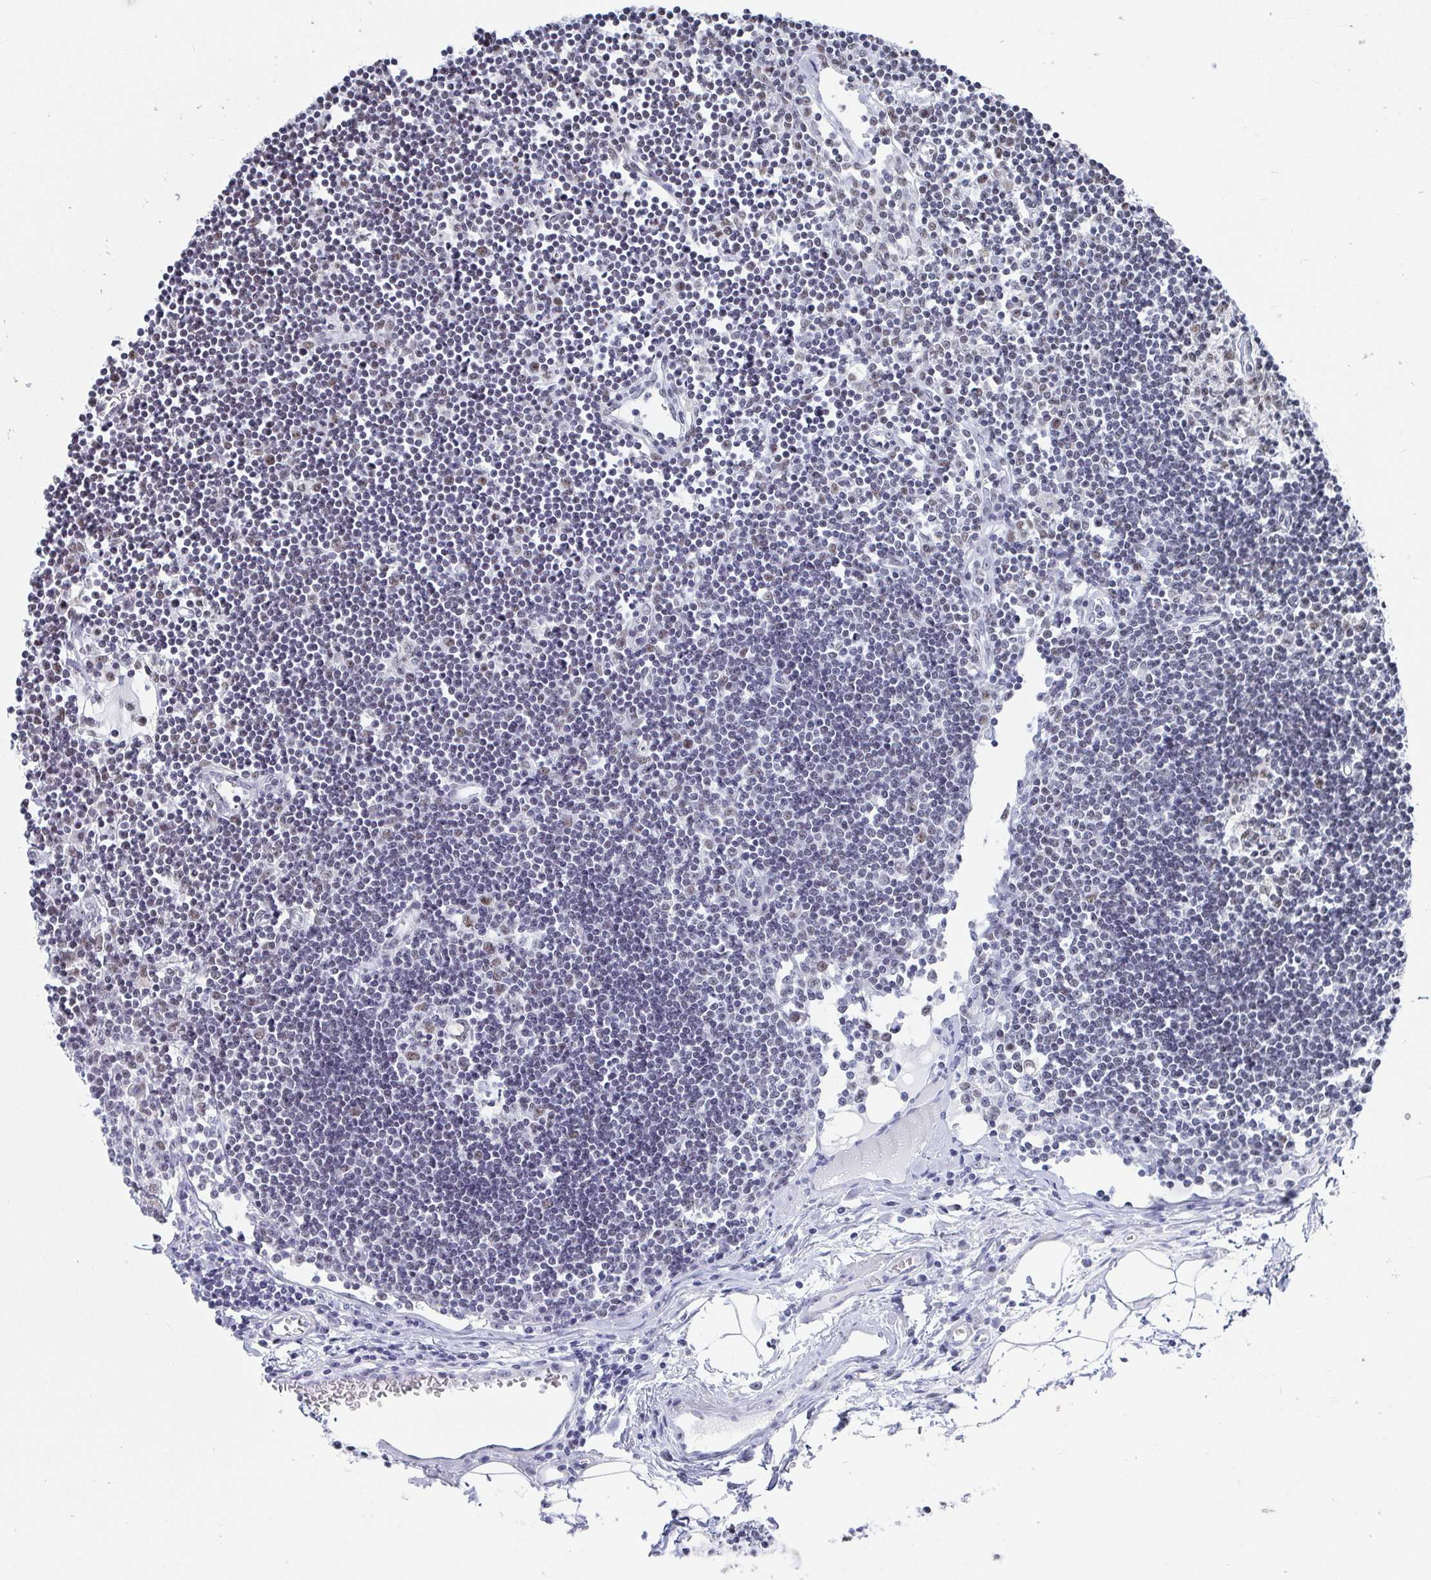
{"staining": {"intensity": "moderate", "quantity": "25%-75%", "location": "nuclear"}, "tissue": "lymph node", "cell_type": "Germinal center cells", "image_type": "normal", "snomed": [{"axis": "morphology", "description": "Normal tissue, NOS"}, {"axis": "topography", "description": "Lymph node"}], "caption": "Immunohistochemical staining of unremarkable human lymph node reveals medium levels of moderate nuclear expression in approximately 25%-75% of germinal center cells. (brown staining indicates protein expression, while blue staining denotes nuclei).", "gene": "SIRT7", "patient": {"sex": "female", "age": 65}}